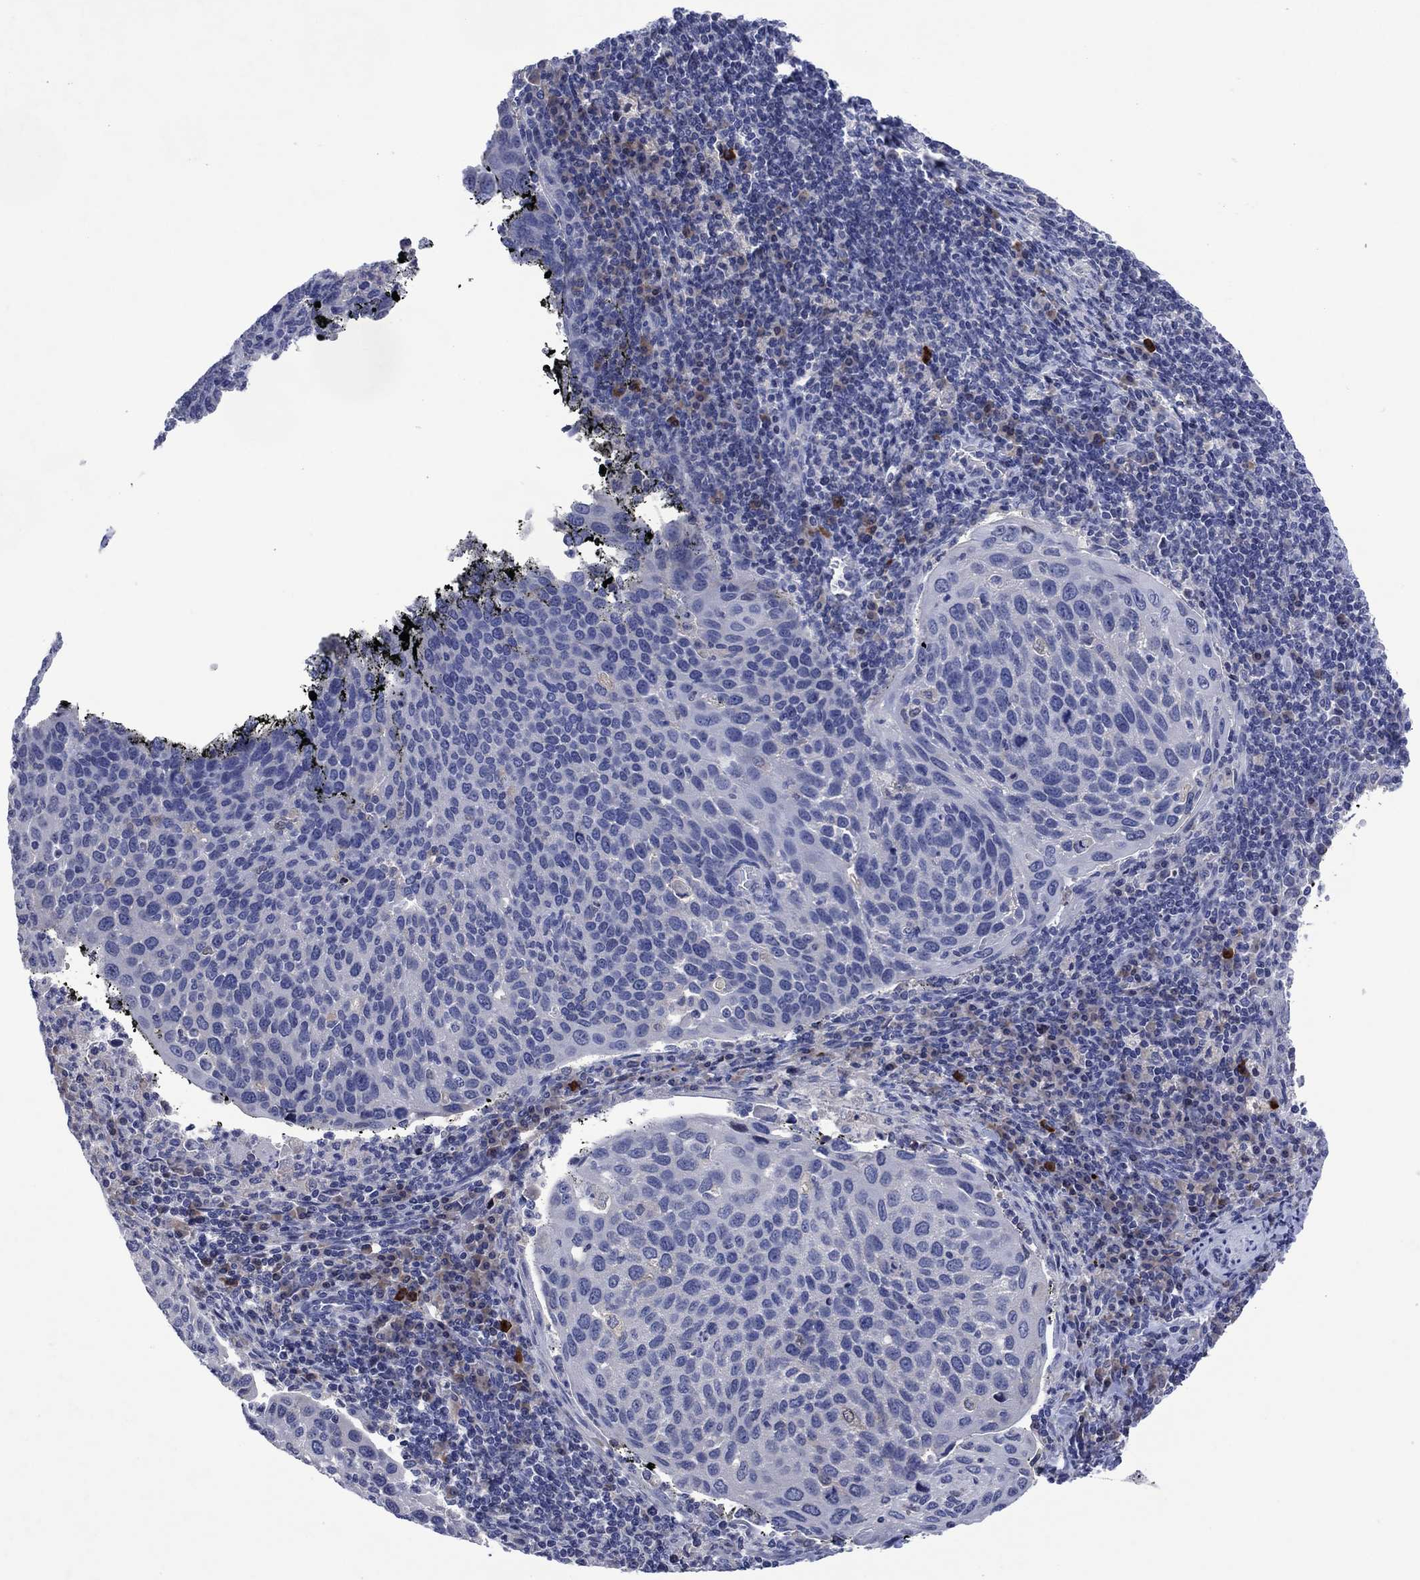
{"staining": {"intensity": "negative", "quantity": "none", "location": "none"}, "tissue": "cervical cancer", "cell_type": "Tumor cells", "image_type": "cancer", "snomed": [{"axis": "morphology", "description": "Squamous cell carcinoma, NOS"}, {"axis": "topography", "description": "Cervix"}], "caption": "This is a photomicrograph of immunohistochemistry staining of squamous cell carcinoma (cervical), which shows no staining in tumor cells.", "gene": "USP26", "patient": {"sex": "female", "age": 54}}